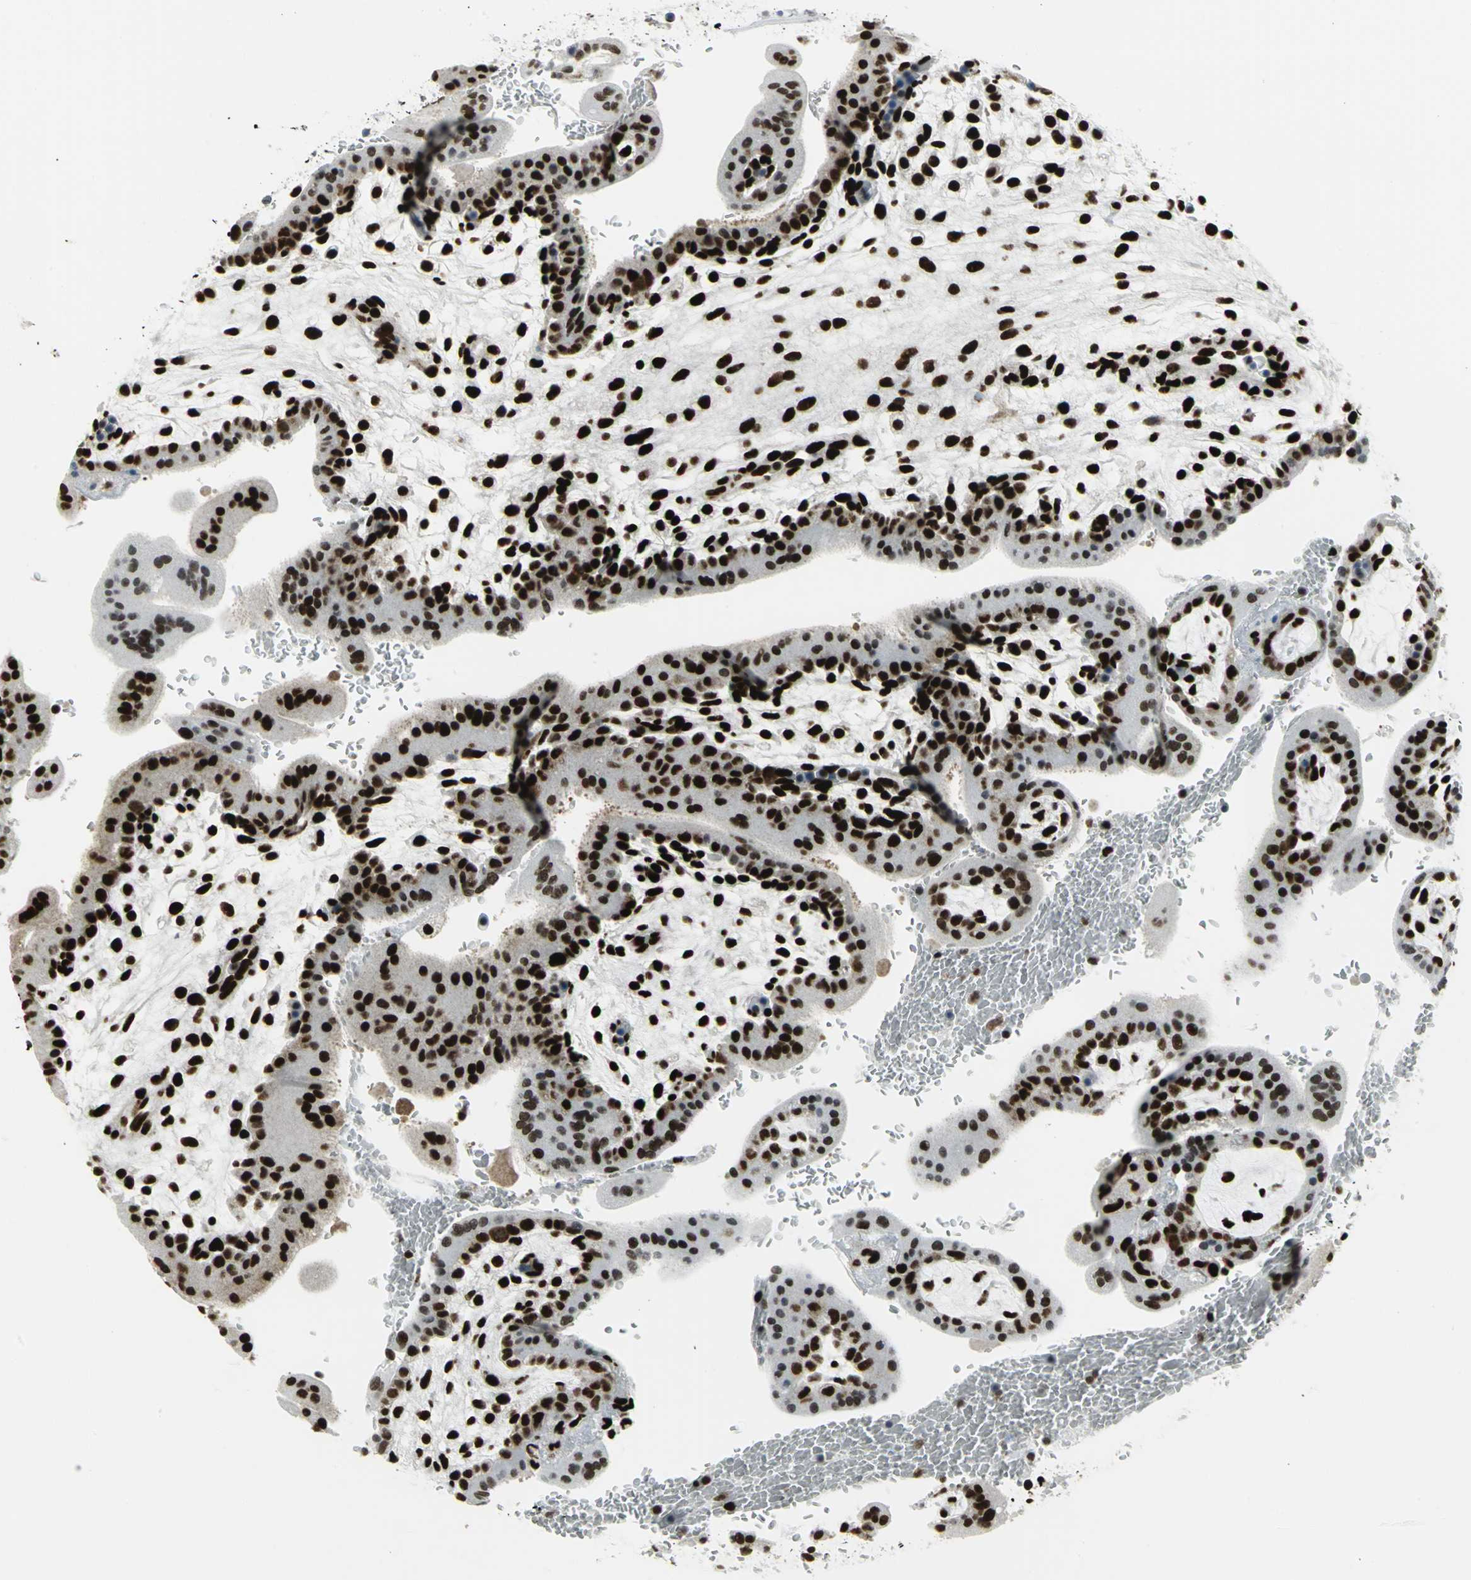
{"staining": {"intensity": "strong", "quantity": ">75%", "location": "nuclear"}, "tissue": "placenta", "cell_type": "Decidual cells", "image_type": "normal", "snomed": [{"axis": "morphology", "description": "Normal tissue, NOS"}, {"axis": "topography", "description": "Placenta"}], "caption": "This image reveals immunohistochemistry staining of unremarkable placenta, with high strong nuclear staining in about >75% of decidual cells.", "gene": "SMARCA4", "patient": {"sex": "female", "age": 35}}